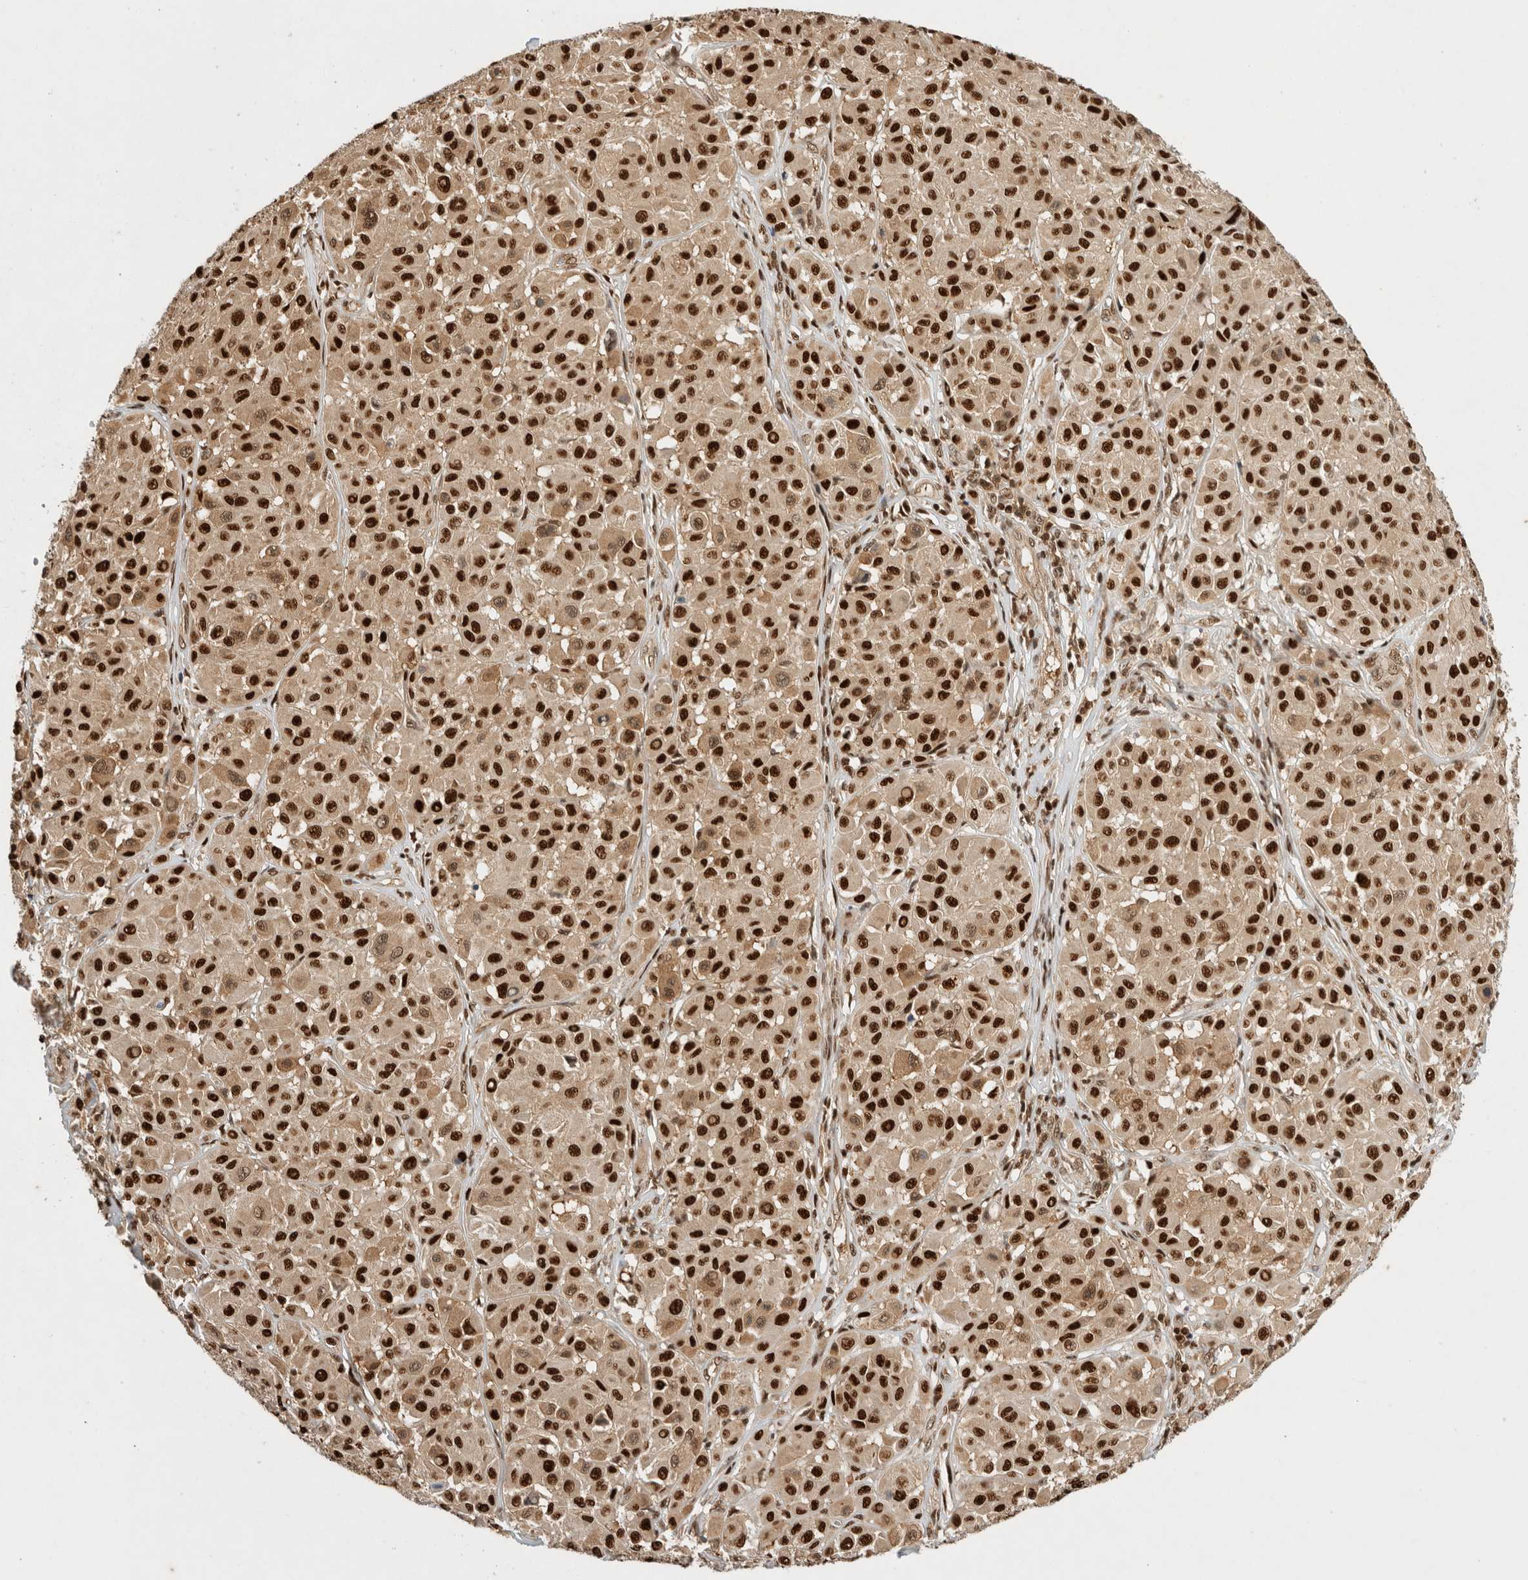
{"staining": {"intensity": "strong", "quantity": ">75%", "location": "nuclear"}, "tissue": "melanoma", "cell_type": "Tumor cells", "image_type": "cancer", "snomed": [{"axis": "morphology", "description": "Malignant melanoma, Metastatic site"}, {"axis": "topography", "description": "Soft tissue"}], "caption": "Brown immunohistochemical staining in melanoma shows strong nuclear staining in about >75% of tumor cells.", "gene": "SNRNP40", "patient": {"sex": "male", "age": 41}}